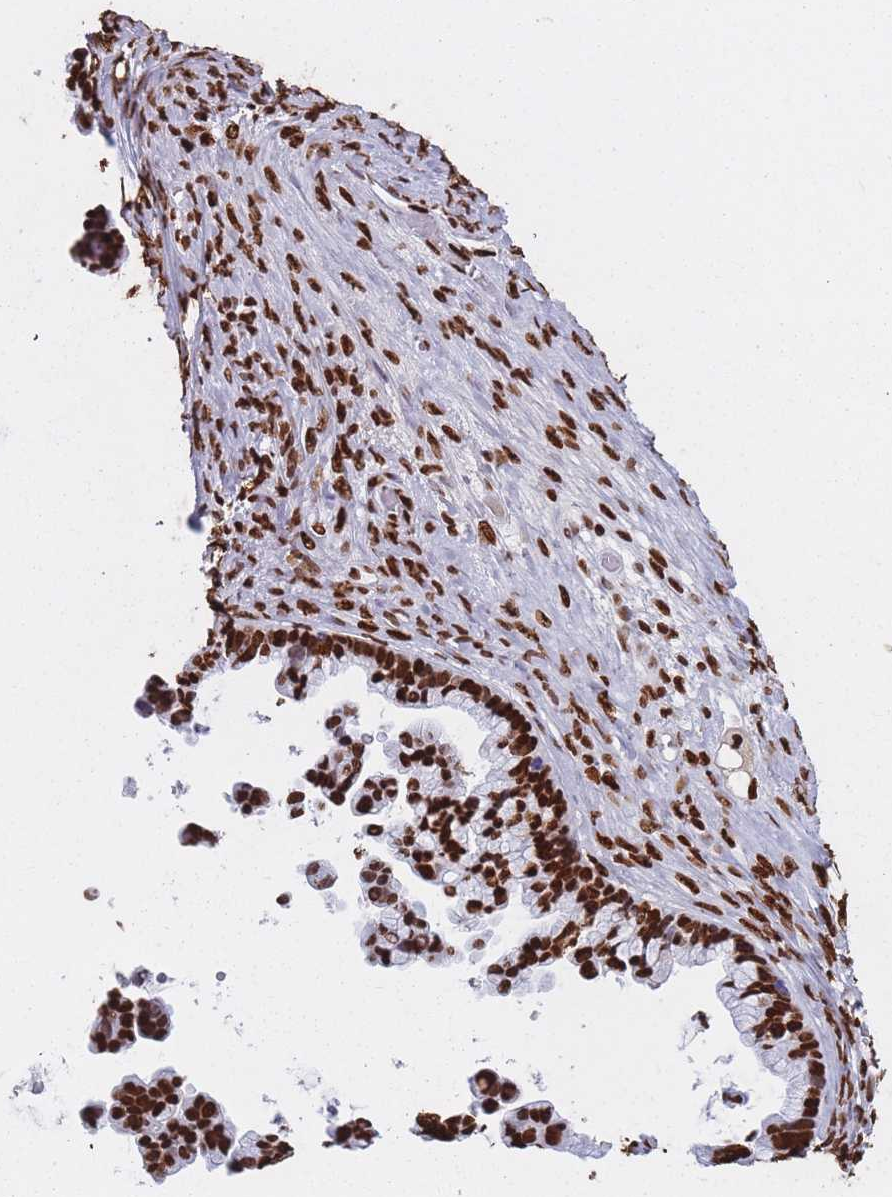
{"staining": {"intensity": "strong", "quantity": ">75%", "location": "nuclear"}, "tissue": "ovarian cancer", "cell_type": "Tumor cells", "image_type": "cancer", "snomed": [{"axis": "morphology", "description": "Cystadenocarcinoma, serous, NOS"}, {"axis": "topography", "description": "Ovary"}], "caption": "This micrograph exhibits IHC staining of ovarian cancer (serous cystadenocarcinoma), with high strong nuclear expression in about >75% of tumor cells.", "gene": "HNRNPUL1", "patient": {"sex": "female", "age": 56}}